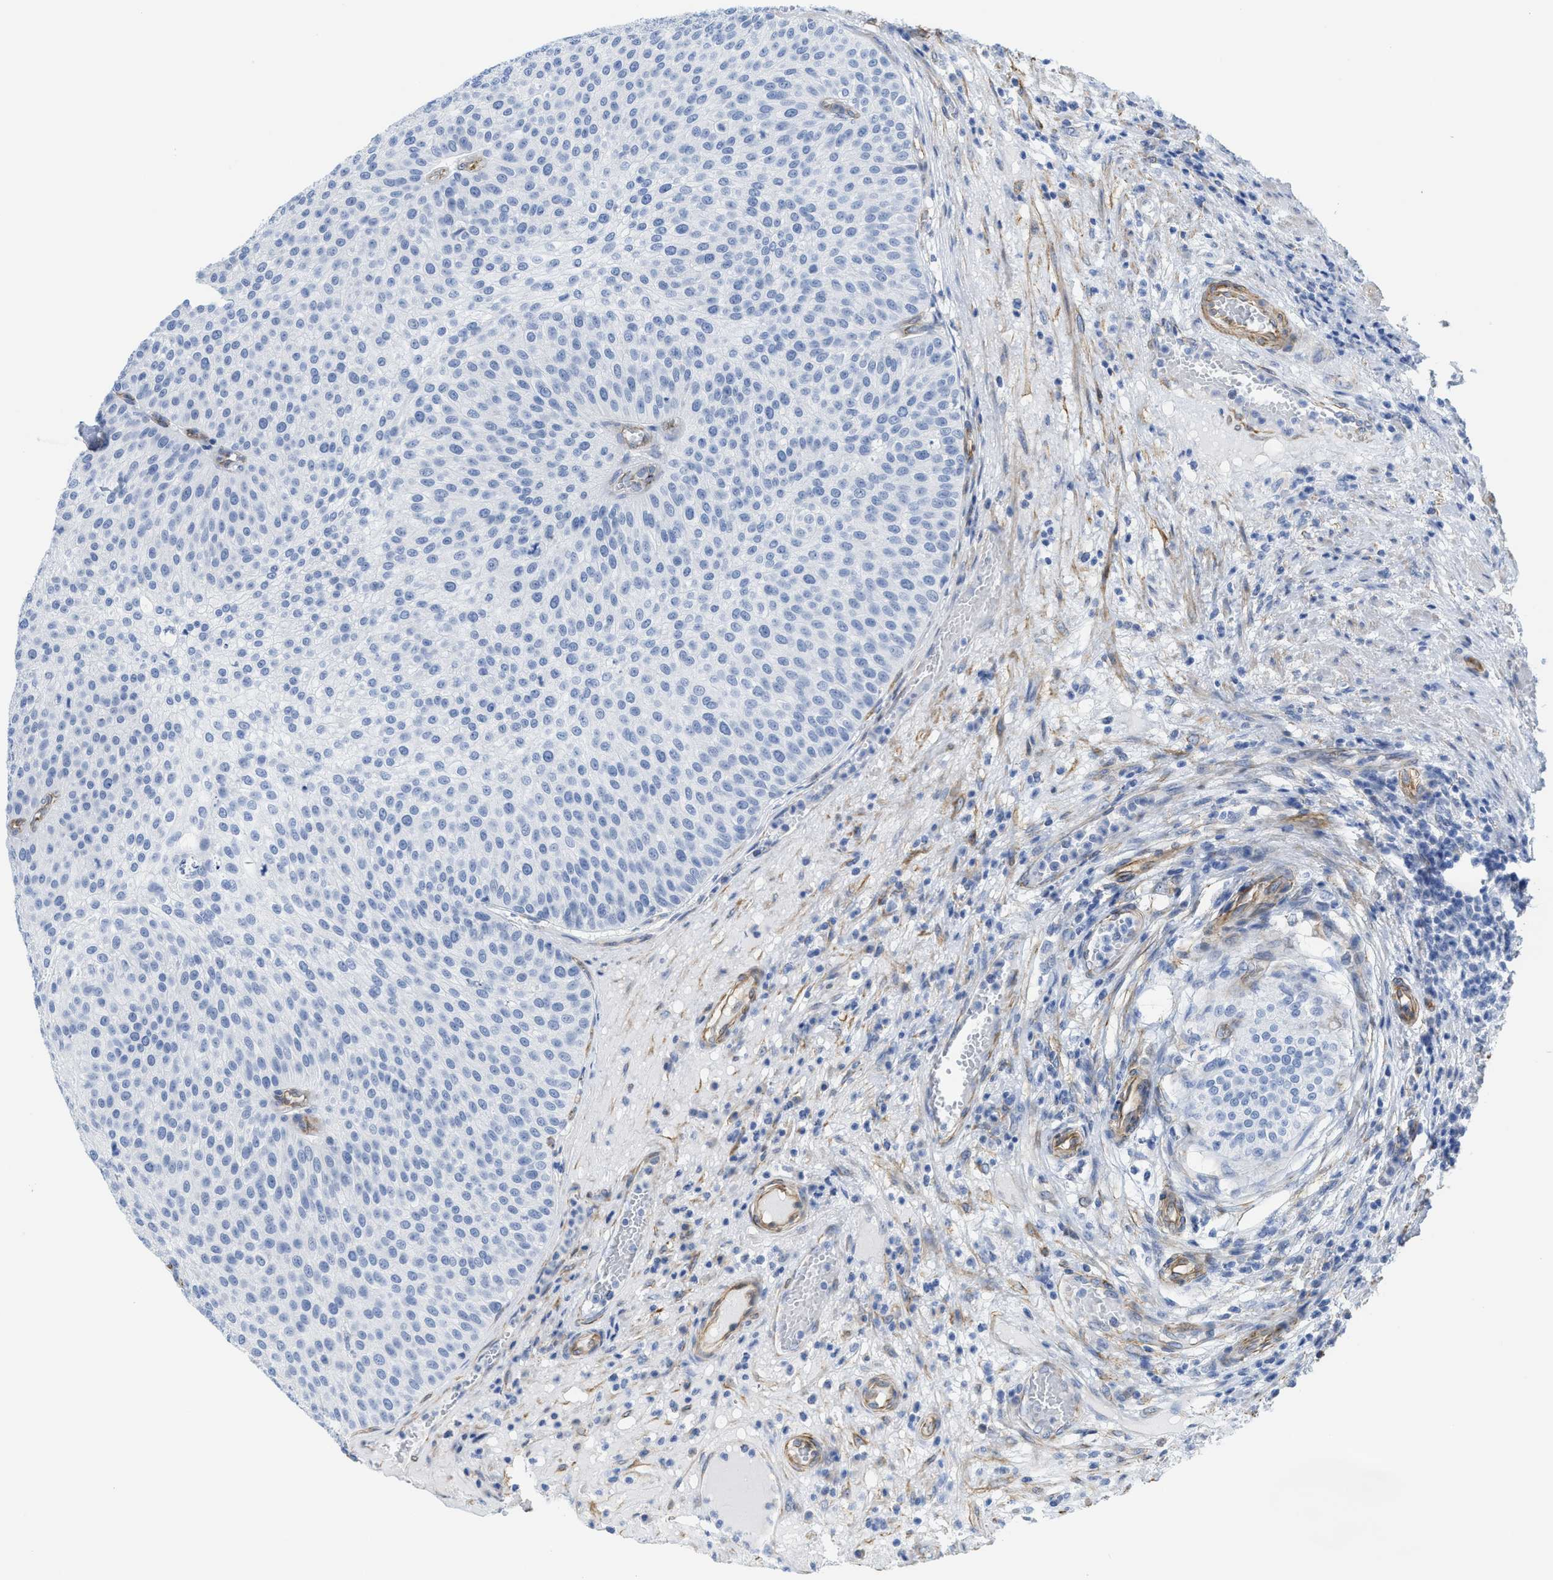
{"staining": {"intensity": "negative", "quantity": "none", "location": "none"}, "tissue": "urothelial cancer", "cell_type": "Tumor cells", "image_type": "cancer", "snomed": [{"axis": "morphology", "description": "Urothelial carcinoma, Low grade"}, {"axis": "topography", "description": "Smooth muscle"}, {"axis": "topography", "description": "Urinary bladder"}], "caption": "This is a micrograph of immunohistochemistry staining of low-grade urothelial carcinoma, which shows no staining in tumor cells. (DAB immunohistochemistry (IHC) with hematoxylin counter stain).", "gene": "TUB", "patient": {"sex": "male", "age": 60}}